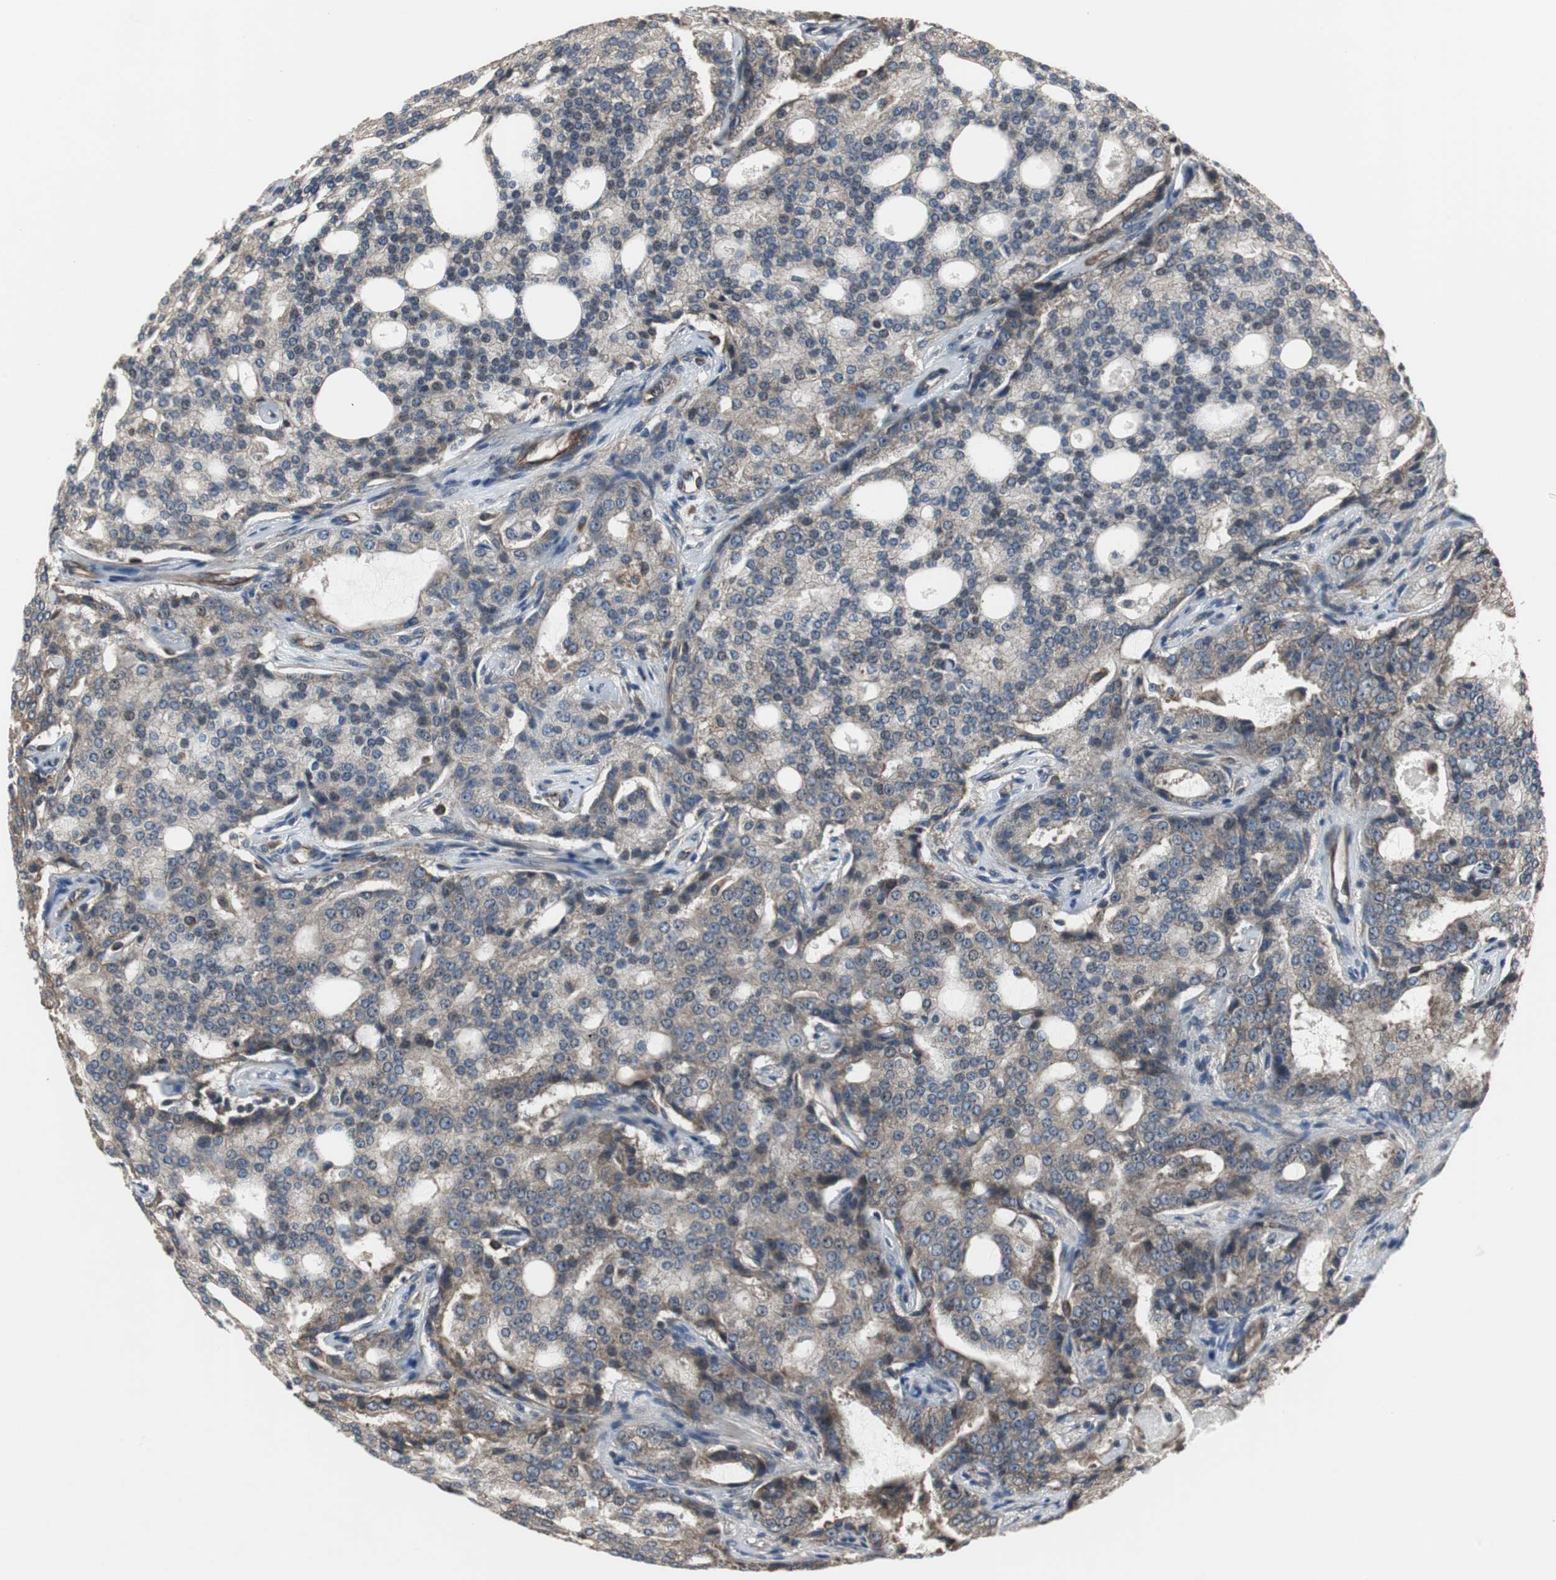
{"staining": {"intensity": "weak", "quantity": "25%-75%", "location": "cytoplasmic/membranous"}, "tissue": "prostate cancer", "cell_type": "Tumor cells", "image_type": "cancer", "snomed": [{"axis": "morphology", "description": "Adenocarcinoma, High grade"}, {"axis": "topography", "description": "Prostate"}], "caption": "A brown stain highlights weak cytoplasmic/membranous expression of a protein in human prostate cancer tumor cells.", "gene": "CHP1", "patient": {"sex": "male", "age": 72}}